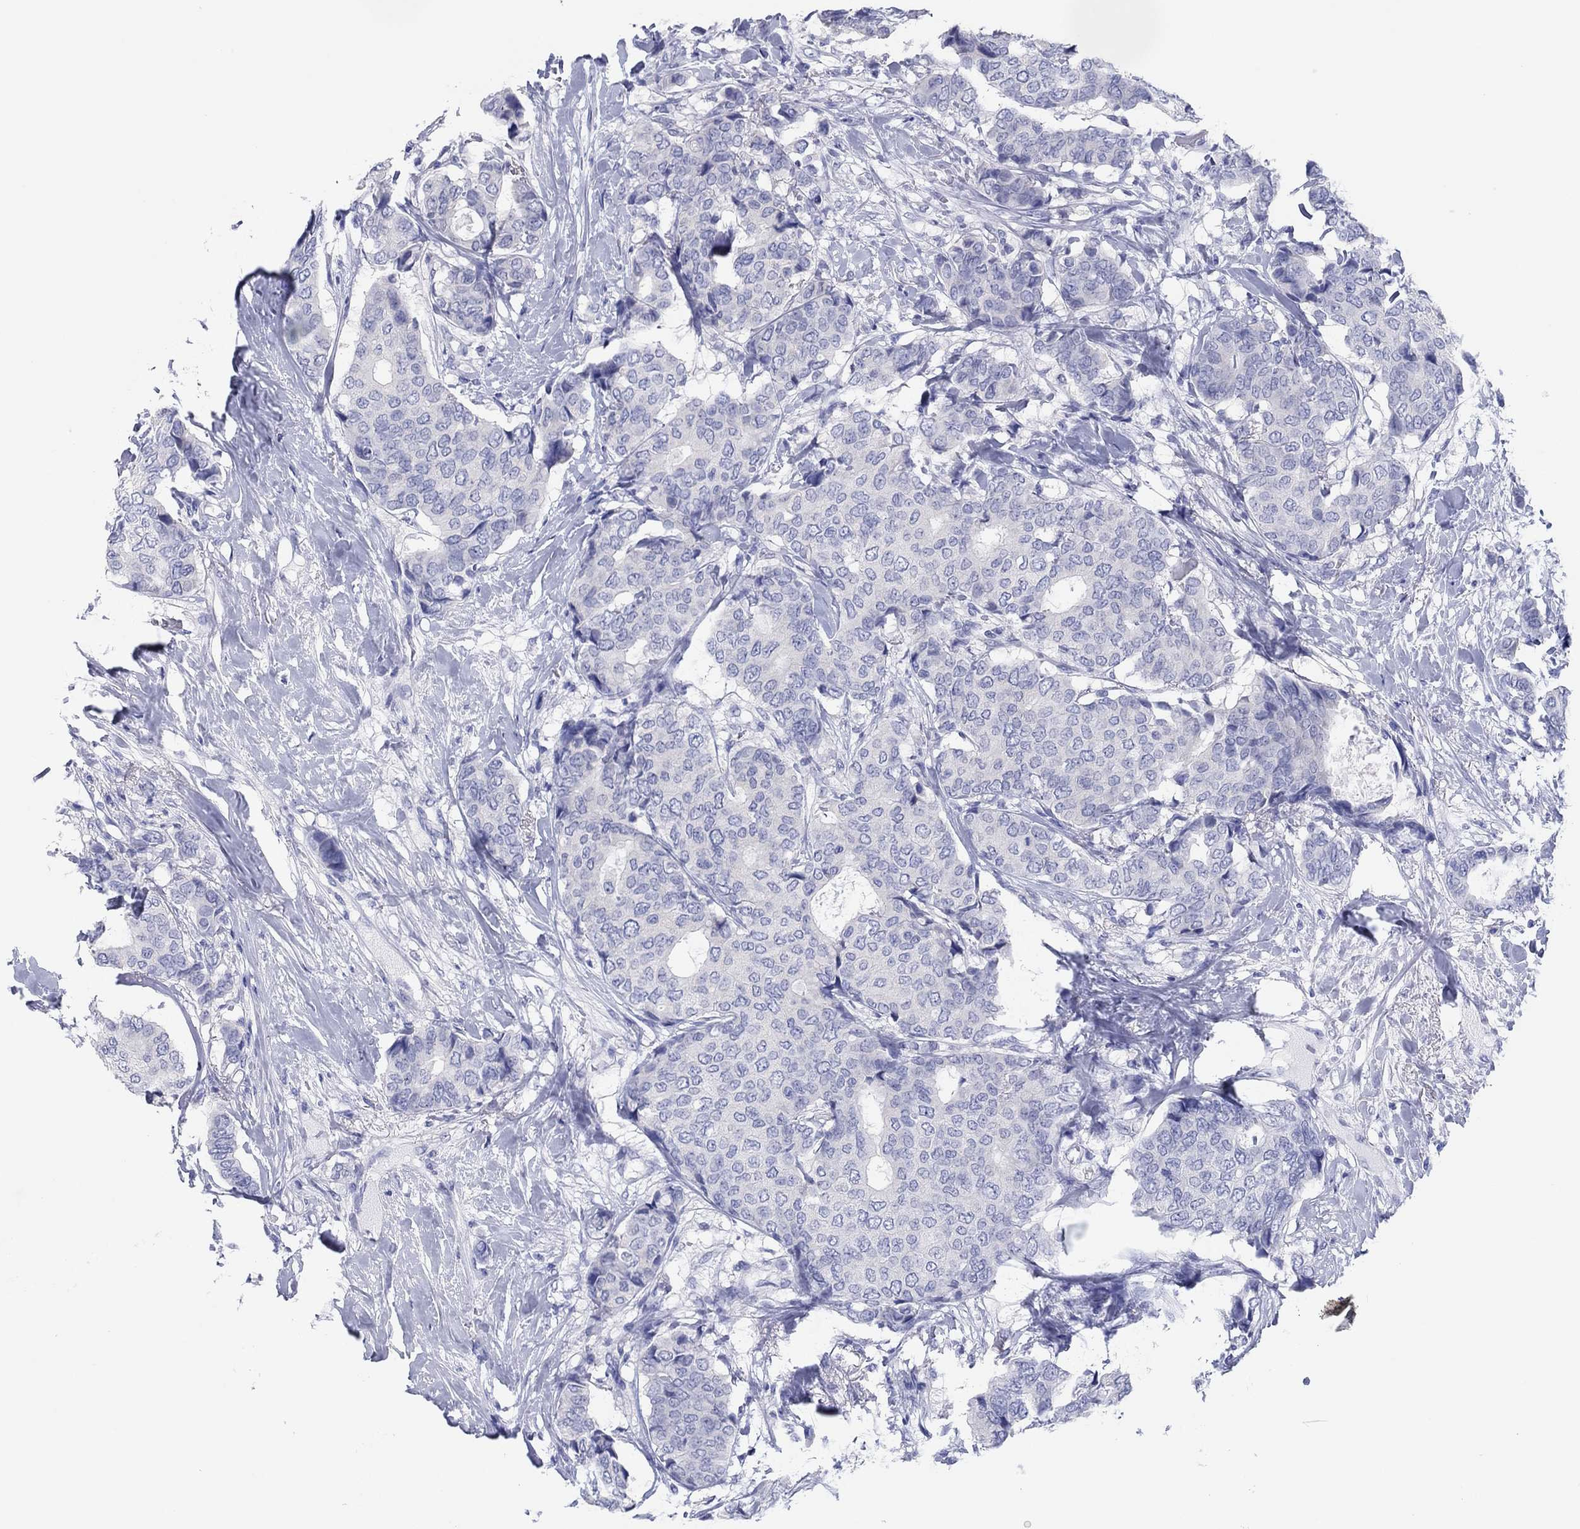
{"staining": {"intensity": "negative", "quantity": "none", "location": "none"}, "tissue": "breast cancer", "cell_type": "Tumor cells", "image_type": "cancer", "snomed": [{"axis": "morphology", "description": "Duct carcinoma"}, {"axis": "topography", "description": "Breast"}], "caption": "Intraductal carcinoma (breast) was stained to show a protein in brown. There is no significant positivity in tumor cells.", "gene": "ERICH3", "patient": {"sex": "female", "age": 75}}